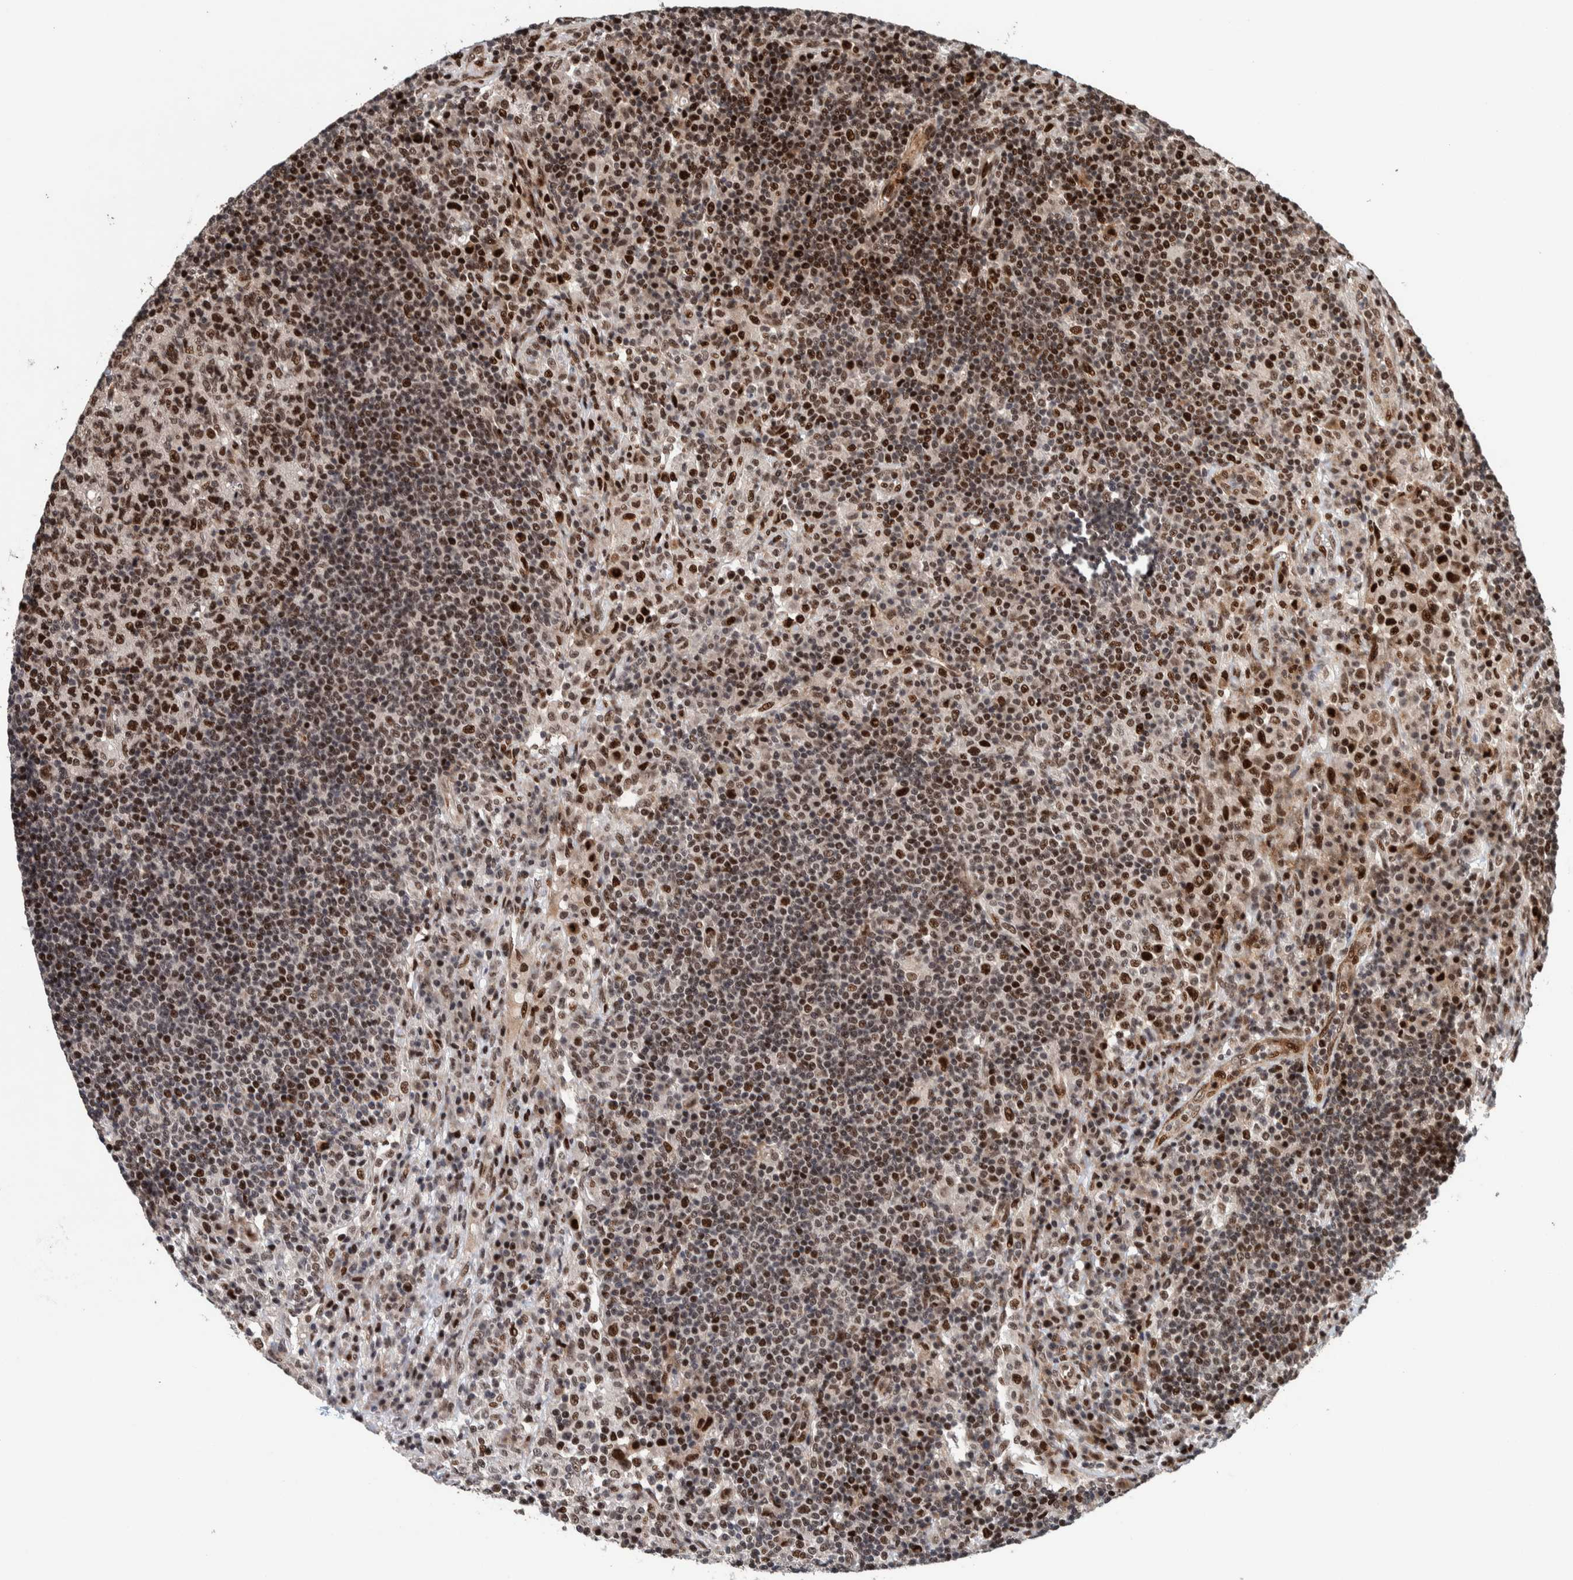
{"staining": {"intensity": "strong", "quantity": ">75%", "location": "nuclear"}, "tissue": "lymph node", "cell_type": "Germinal center cells", "image_type": "normal", "snomed": [{"axis": "morphology", "description": "Normal tissue, NOS"}, {"axis": "topography", "description": "Lymph node"}], "caption": "Germinal center cells exhibit strong nuclear staining in about >75% of cells in benign lymph node. (DAB (3,3'-diaminobenzidine) IHC, brown staining for protein, blue staining for nuclei).", "gene": "CHD4", "patient": {"sex": "female", "age": 53}}